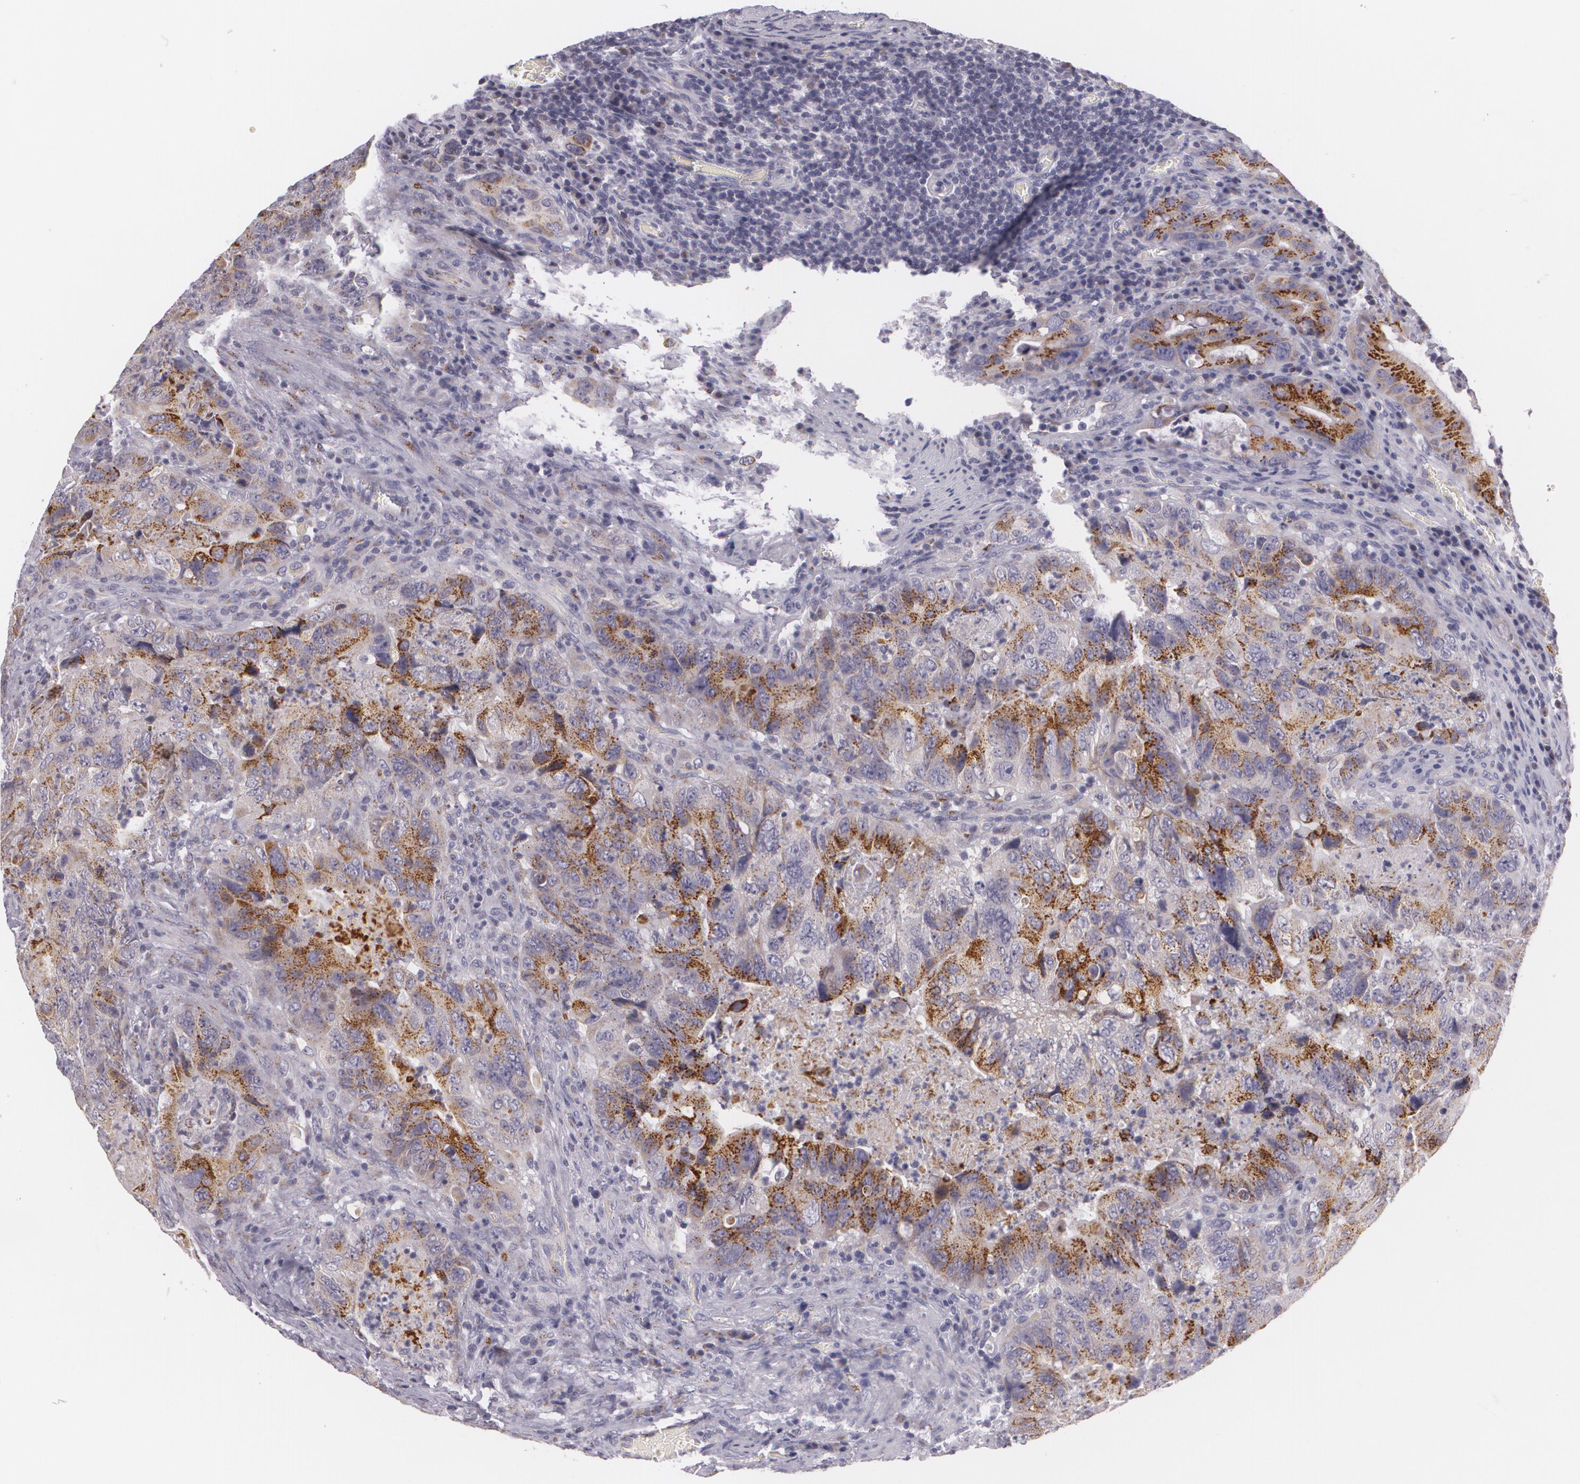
{"staining": {"intensity": "strong", "quantity": ">75%", "location": "cytoplasmic/membranous"}, "tissue": "colorectal cancer", "cell_type": "Tumor cells", "image_type": "cancer", "snomed": [{"axis": "morphology", "description": "Adenocarcinoma, NOS"}, {"axis": "topography", "description": "Rectum"}], "caption": "Human colorectal cancer (adenocarcinoma) stained with a protein marker shows strong staining in tumor cells.", "gene": "CILK1", "patient": {"sex": "female", "age": 82}}